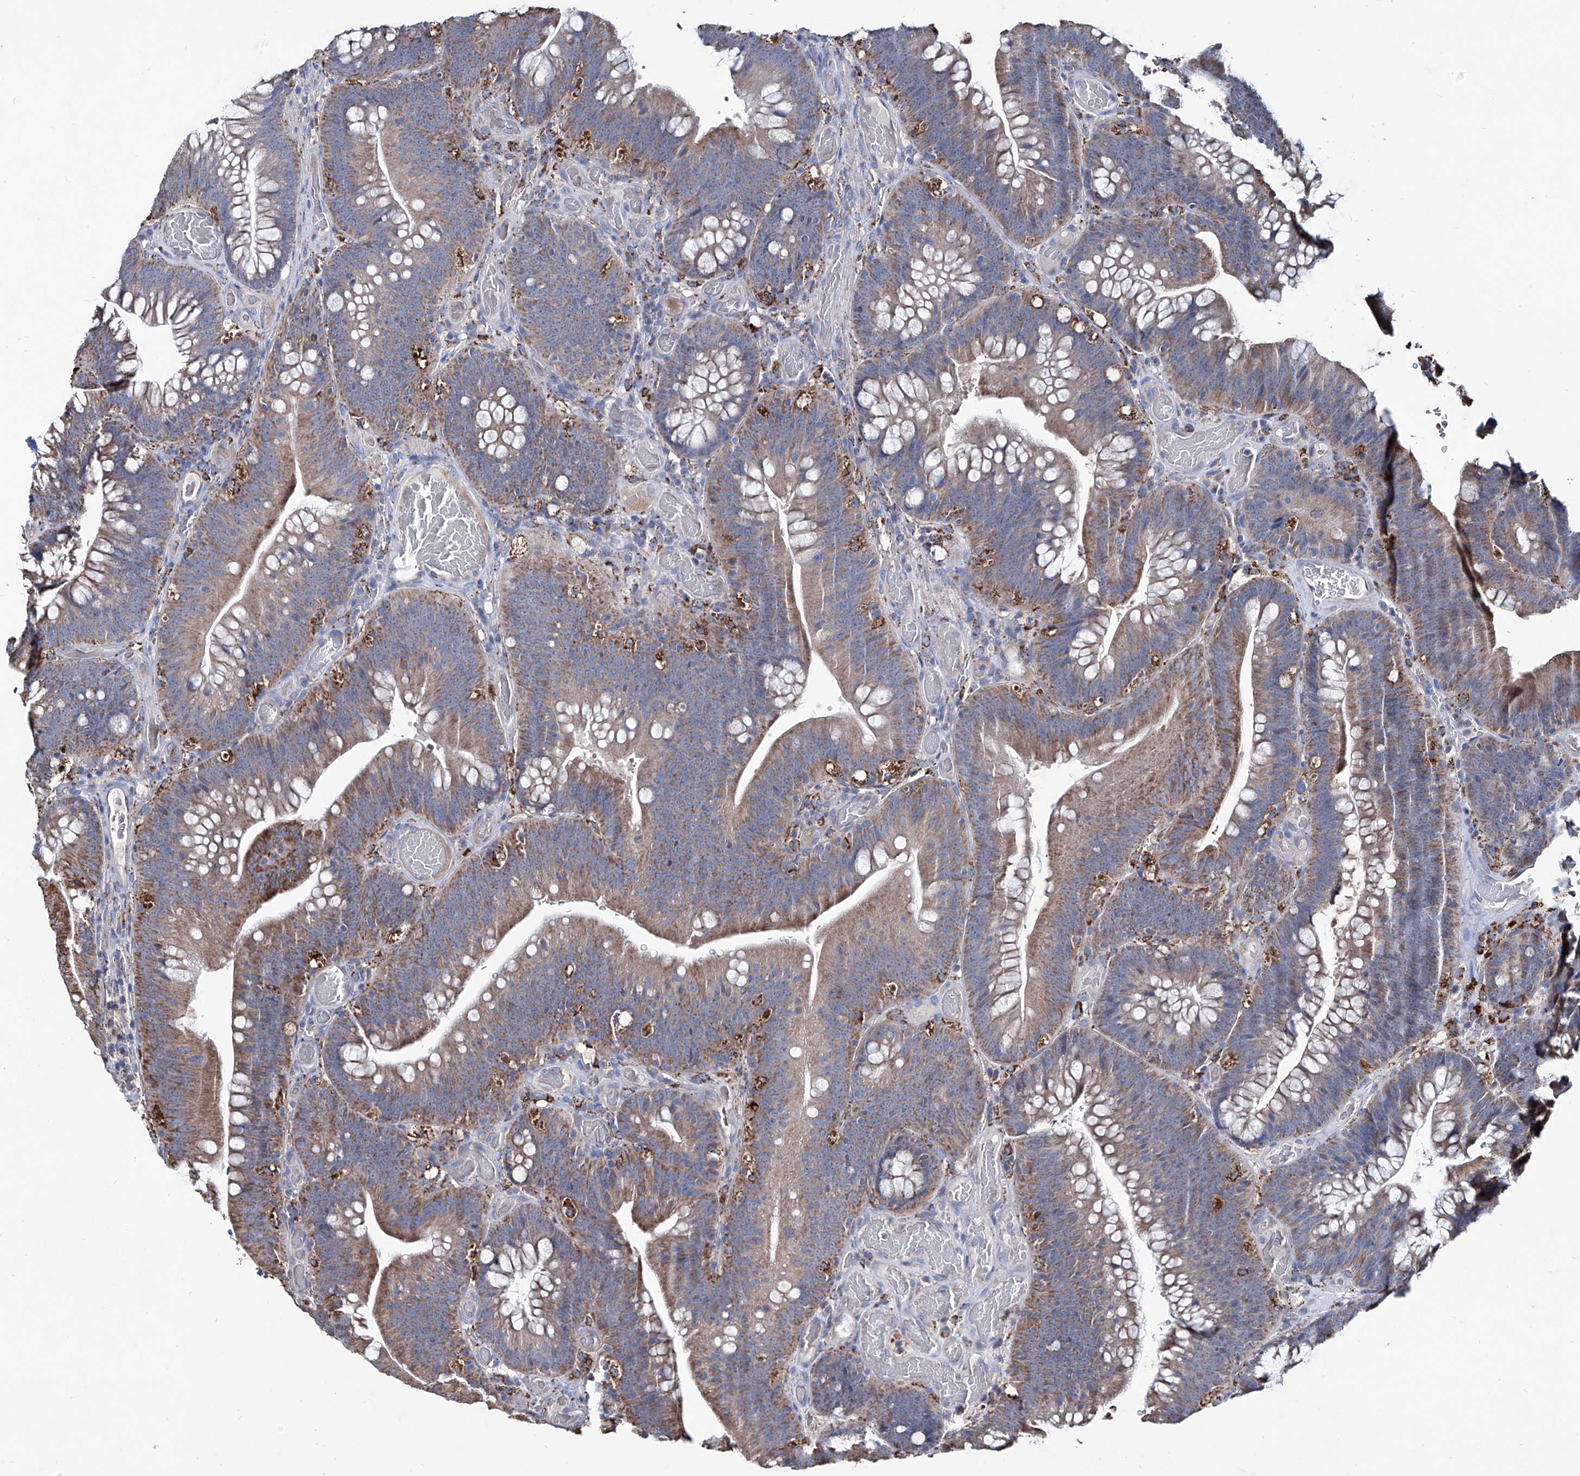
{"staining": {"intensity": "moderate", "quantity": ">75%", "location": "cytoplasmic/membranous"}, "tissue": "colorectal cancer", "cell_type": "Tumor cells", "image_type": "cancer", "snomed": [{"axis": "morphology", "description": "Normal tissue, NOS"}, {"axis": "topography", "description": "Colon"}], "caption": "IHC histopathology image of neoplastic tissue: human colorectal cancer stained using IHC exhibits medium levels of moderate protein expression localized specifically in the cytoplasmic/membranous of tumor cells, appearing as a cytoplasmic/membranous brown color.", "gene": "NHS", "patient": {"sex": "female", "age": 82}}